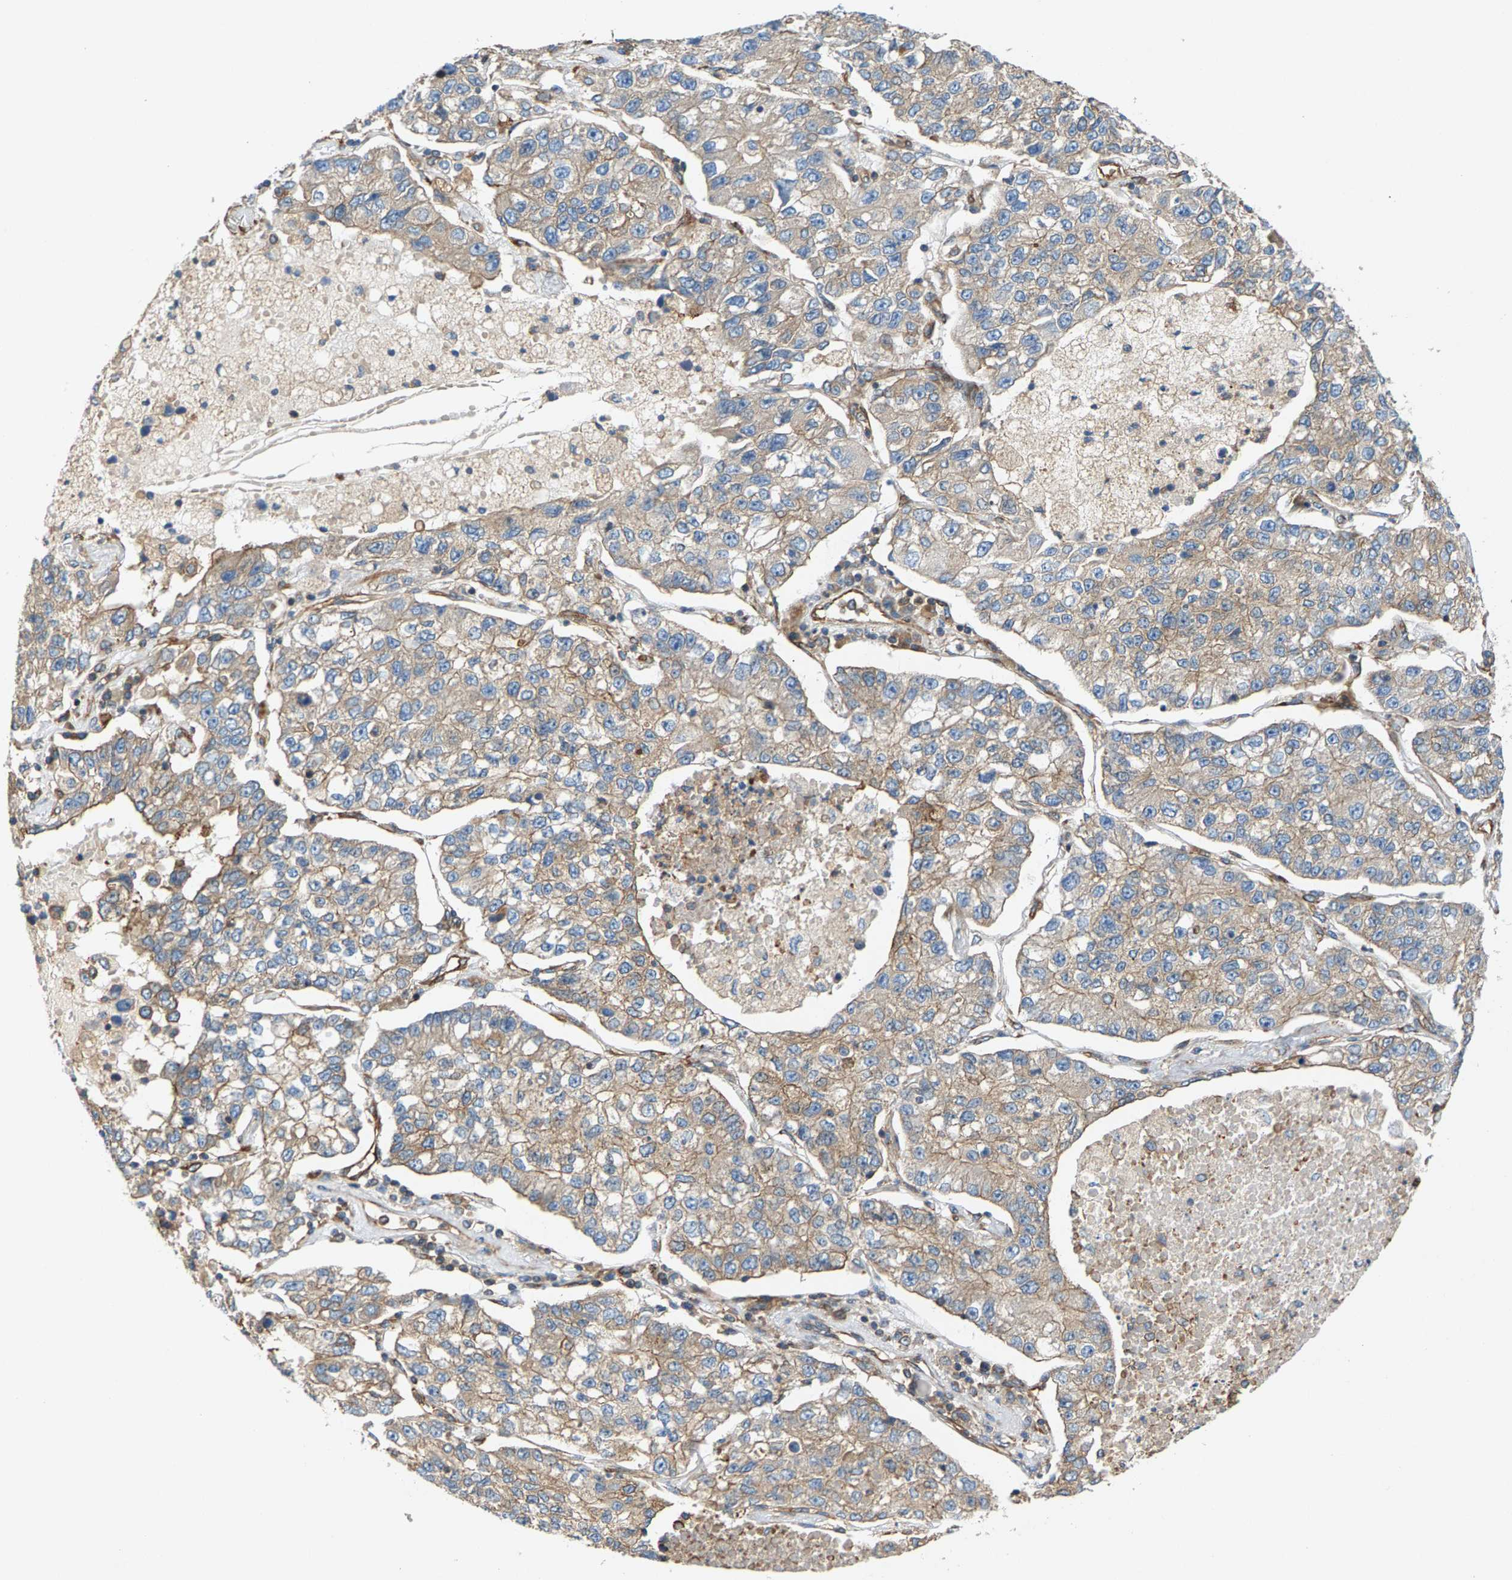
{"staining": {"intensity": "weak", "quantity": ">75%", "location": "cytoplasmic/membranous"}, "tissue": "lung cancer", "cell_type": "Tumor cells", "image_type": "cancer", "snomed": [{"axis": "morphology", "description": "Adenocarcinoma, NOS"}, {"axis": "topography", "description": "Lung"}], "caption": "Immunohistochemistry (IHC) of human lung adenocarcinoma displays low levels of weak cytoplasmic/membranous expression in approximately >75% of tumor cells.", "gene": "PDCL", "patient": {"sex": "male", "age": 49}}